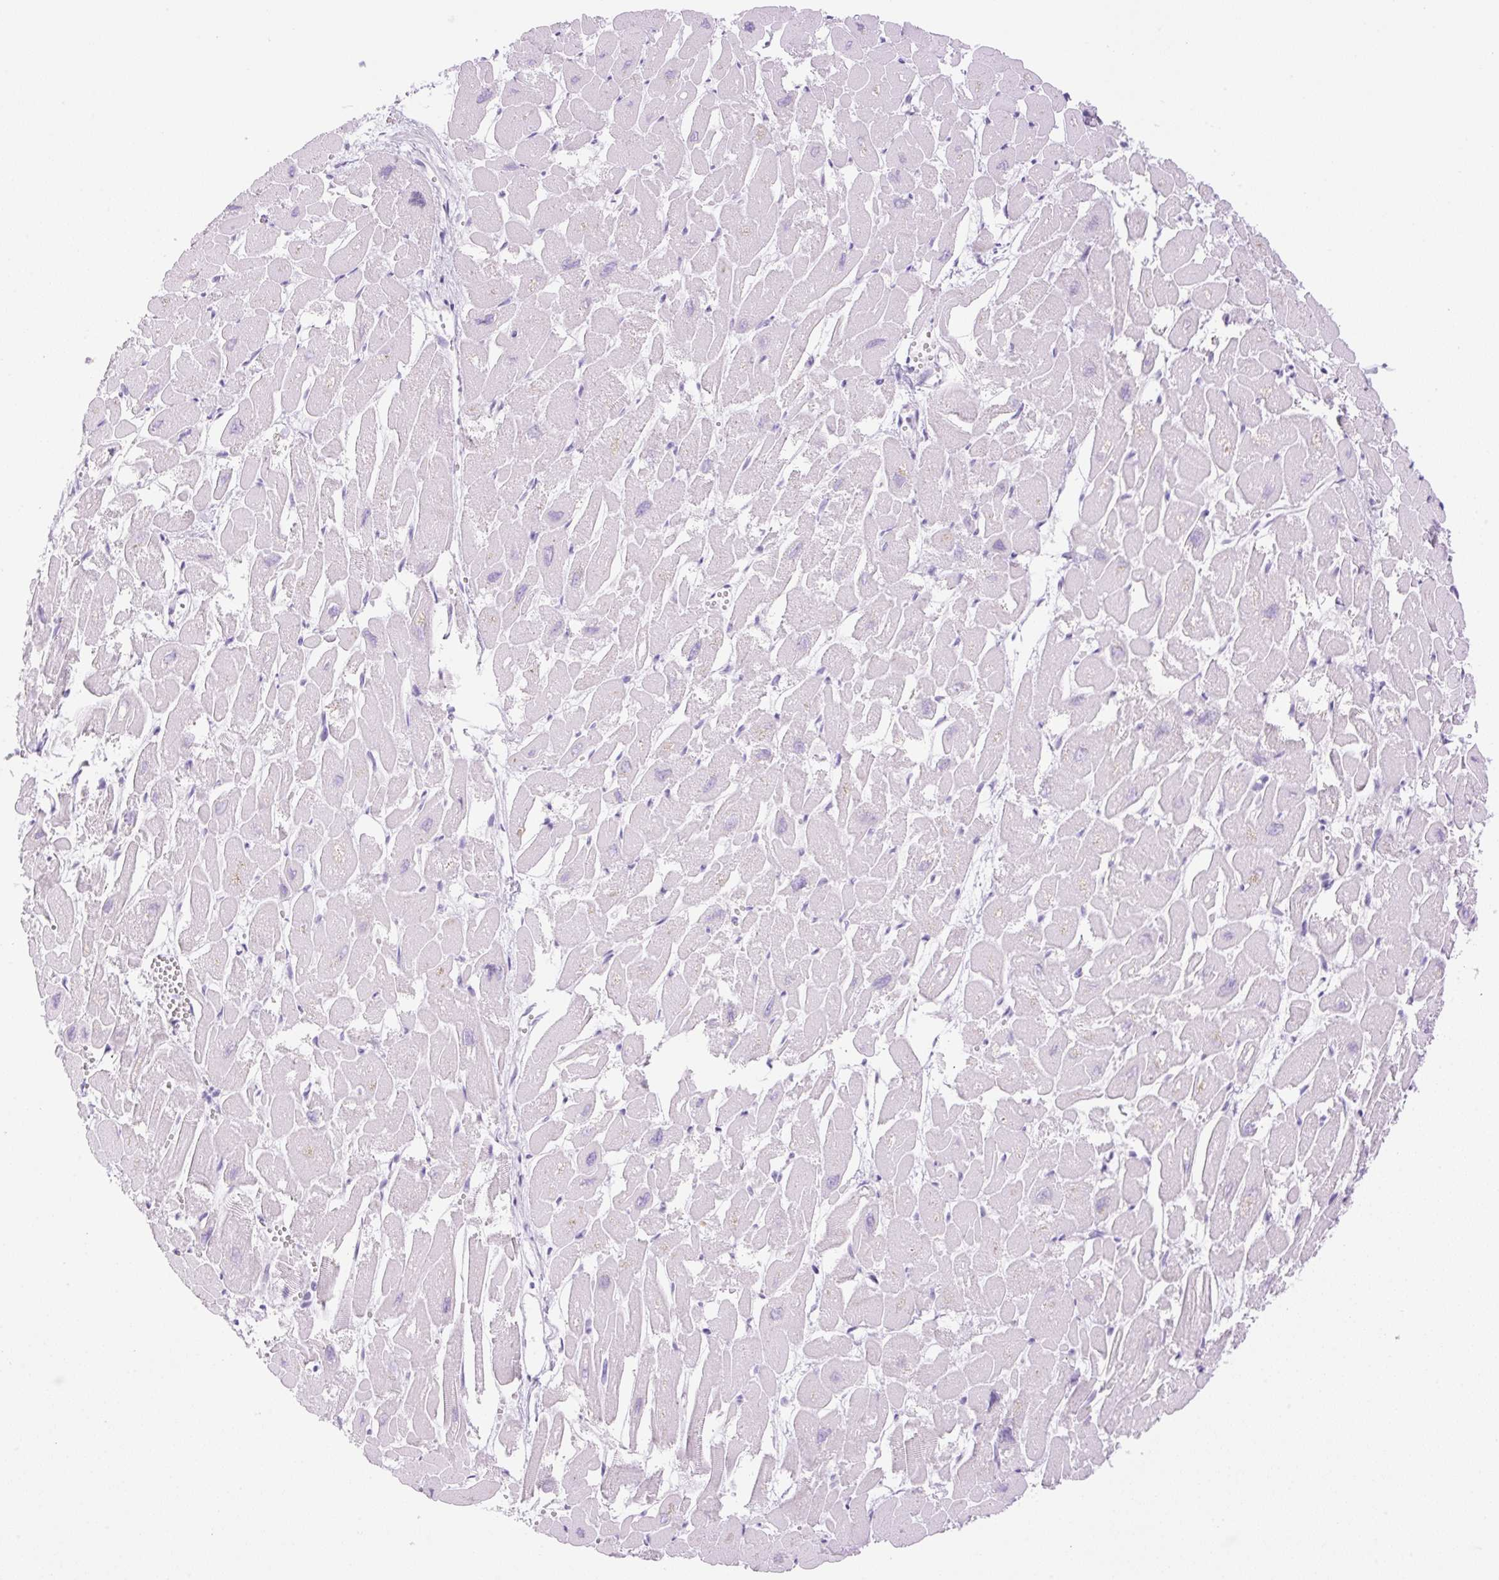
{"staining": {"intensity": "negative", "quantity": "none", "location": "none"}, "tissue": "heart muscle", "cell_type": "Cardiomyocytes", "image_type": "normal", "snomed": [{"axis": "morphology", "description": "Normal tissue, NOS"}, {"axis": "topography", "description": "Heart"}], "caption": "The photomicrograph shows no staining of cardiomyocytes in normal heart muscle.", "gene": "SPRR4", "patient": {"sex": "male", "age": 54}}